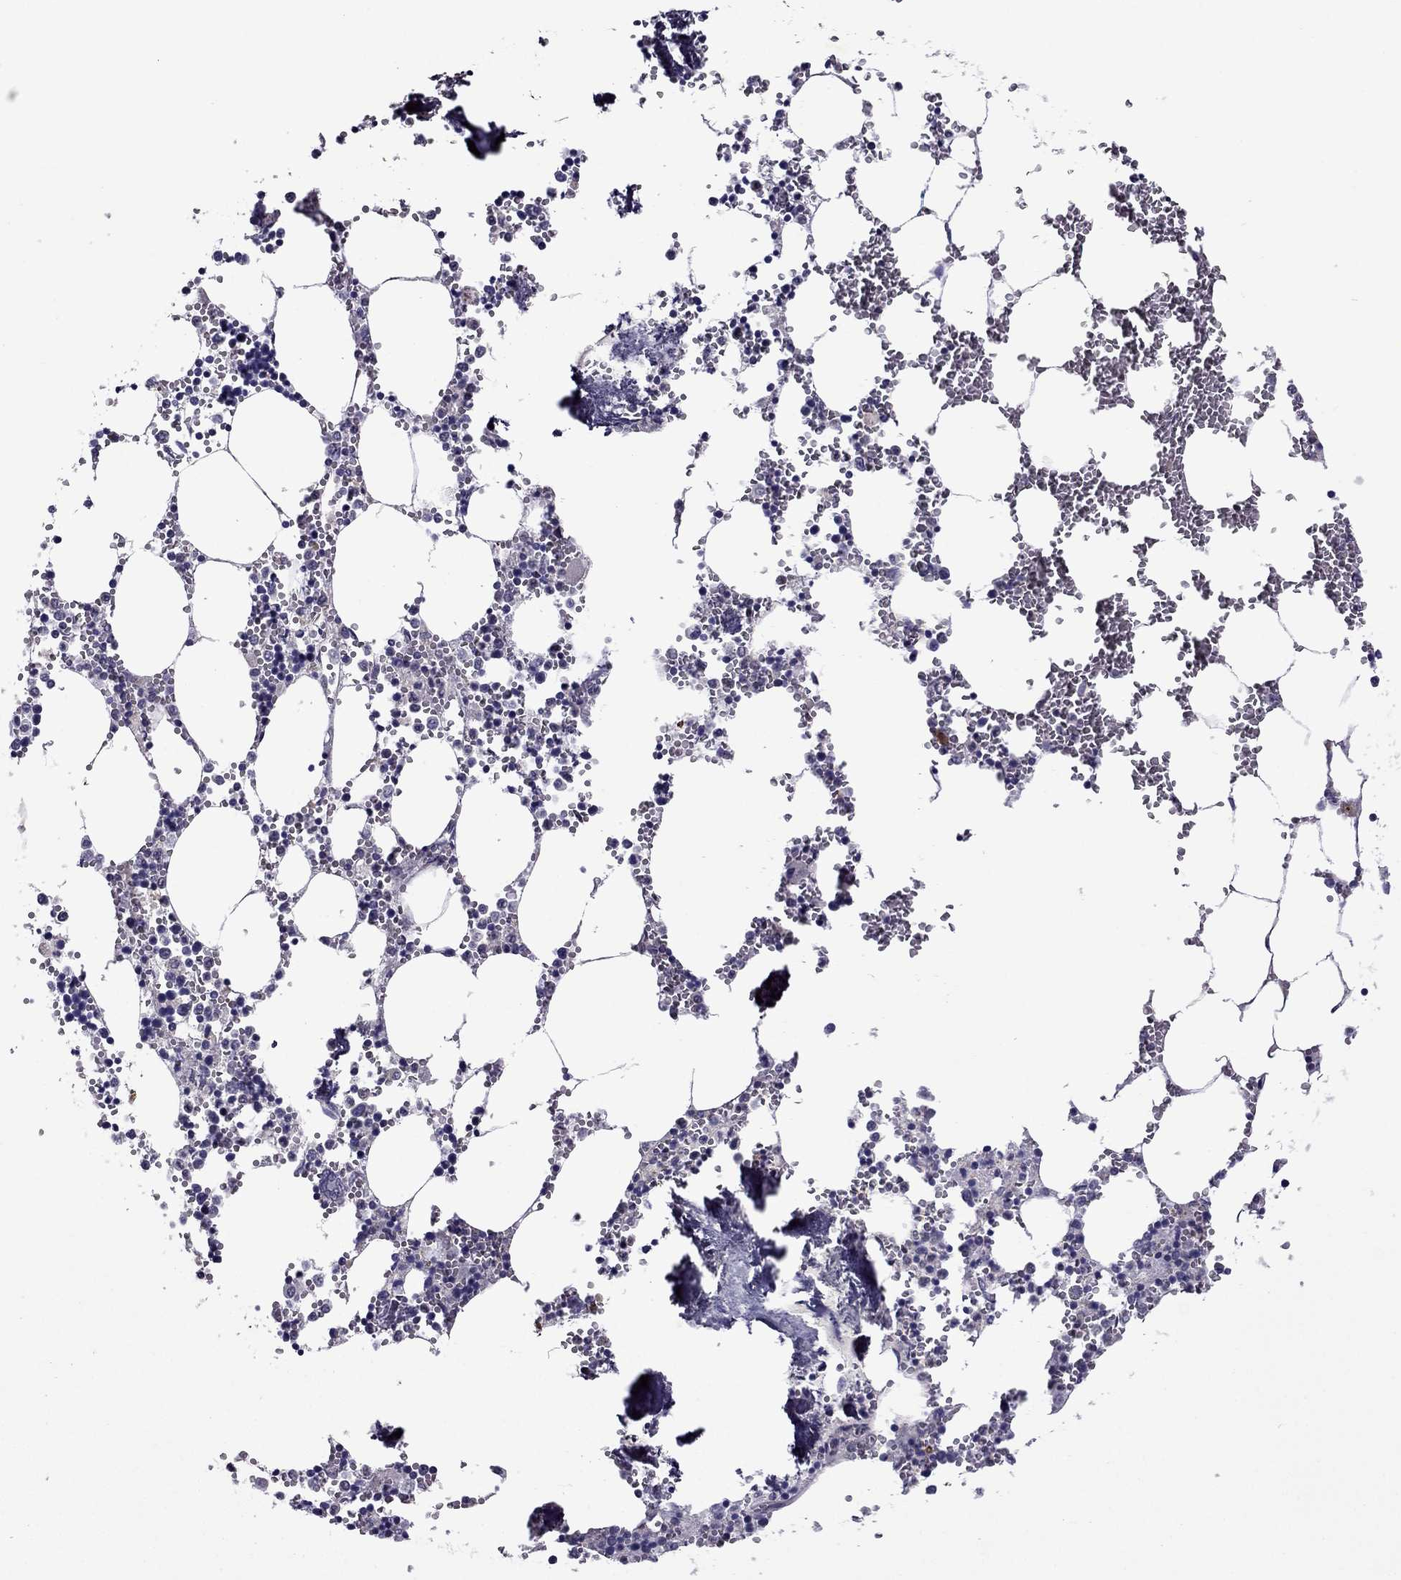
{"staining": {"intensity": "negative", "quantity": "none", "location": "none"}, "tissue": "bone marrow", "cell_type": "Hematopoietic cells", "image_type": "normal", "snomed": [{"axis": "morphology", "description": "Normal tissue, NOS"}, {"axis": "topography", "description": "Bone marrow"}], "caption": "DAB immunohistochemical staining of normal bone marrow reveals no significant positivity in hematopoietic cells.", "gene": "CDK5", "patient": {"sex": "male", "age": 54}}